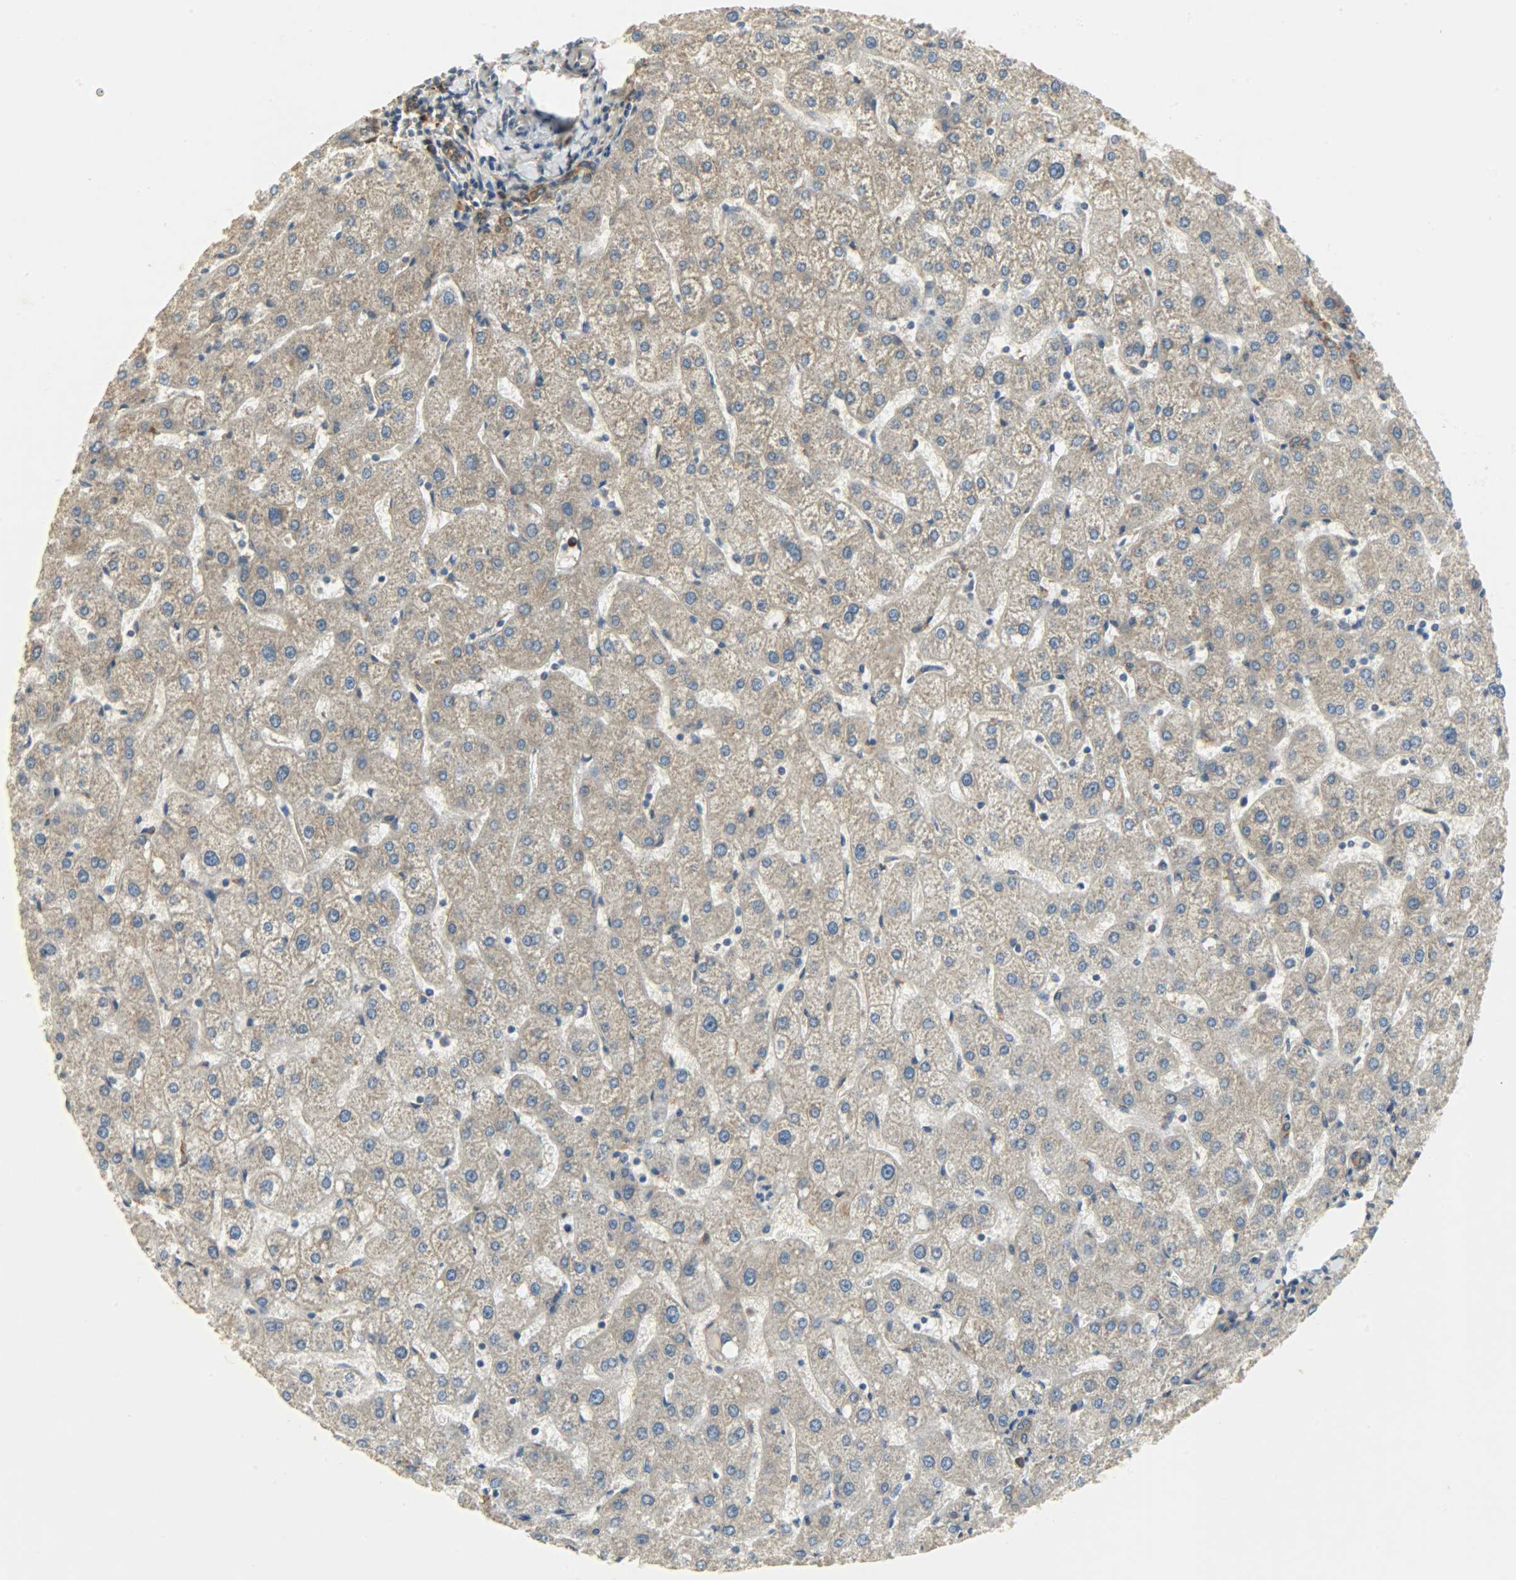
{"staining": {"intensity": "moderate", "quantity": ">75%", "location": "cytoplasmic/membranous"}, "tissue": "liver", "cell_type": "Cholangiocytes", "image_type": "normal", "snomed": [{"axis": "morphology", "description": "Normal tissue, NOS"}, {"axis": "topography", "description": "Liver"}], "caption": "This is a micrograph of IHC staining of normal liver, which shows moderate expression in the cytoplasmic/membranous of cholangiocytes.", "gene": "C1orf198", "patient": {"sex": "male", "age": 67}}